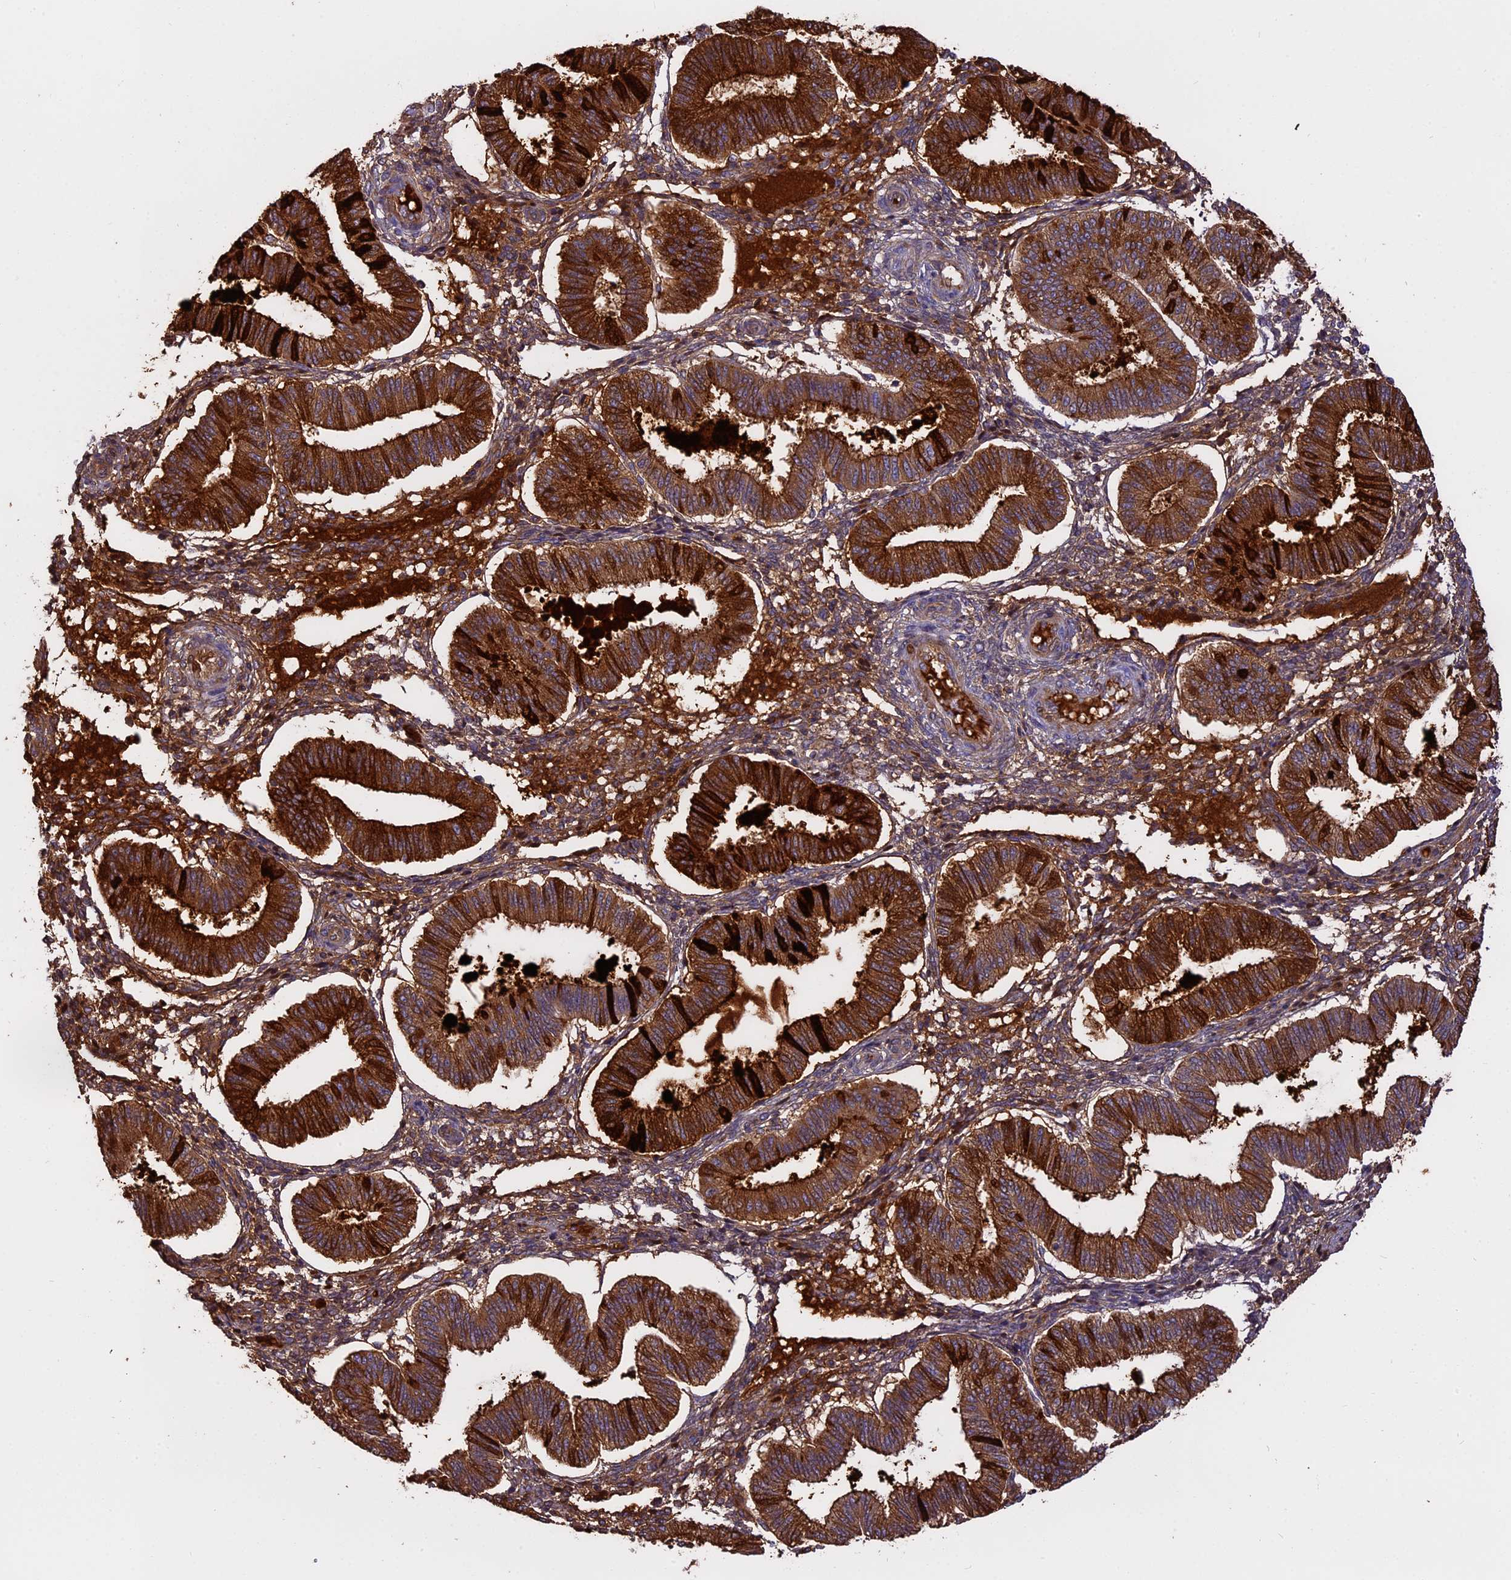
{"staining": {"intensity": "weak", "quantity": "25%-75%", "location": "cytoplasmic/membranous"}, "tissue": "endometrium", "cell_type": "Cells in endometrial stroma", "image_type": "normal", "snomed": [{"axis": "morphology", "description": "Normal tissue, NOS"}, {"axis": "topography", "description": "Endometrium"}], "caption": "Immunohistochemistry image of unremarkable endometrium stained for a protein (brown), which reveals low levels of weak cytoplasmic/membranous expression in approximately 25%-75% of cells in endometrial stroma.", "gene": "WFDC2", "patient": {"sex": "female", "age": 39}}